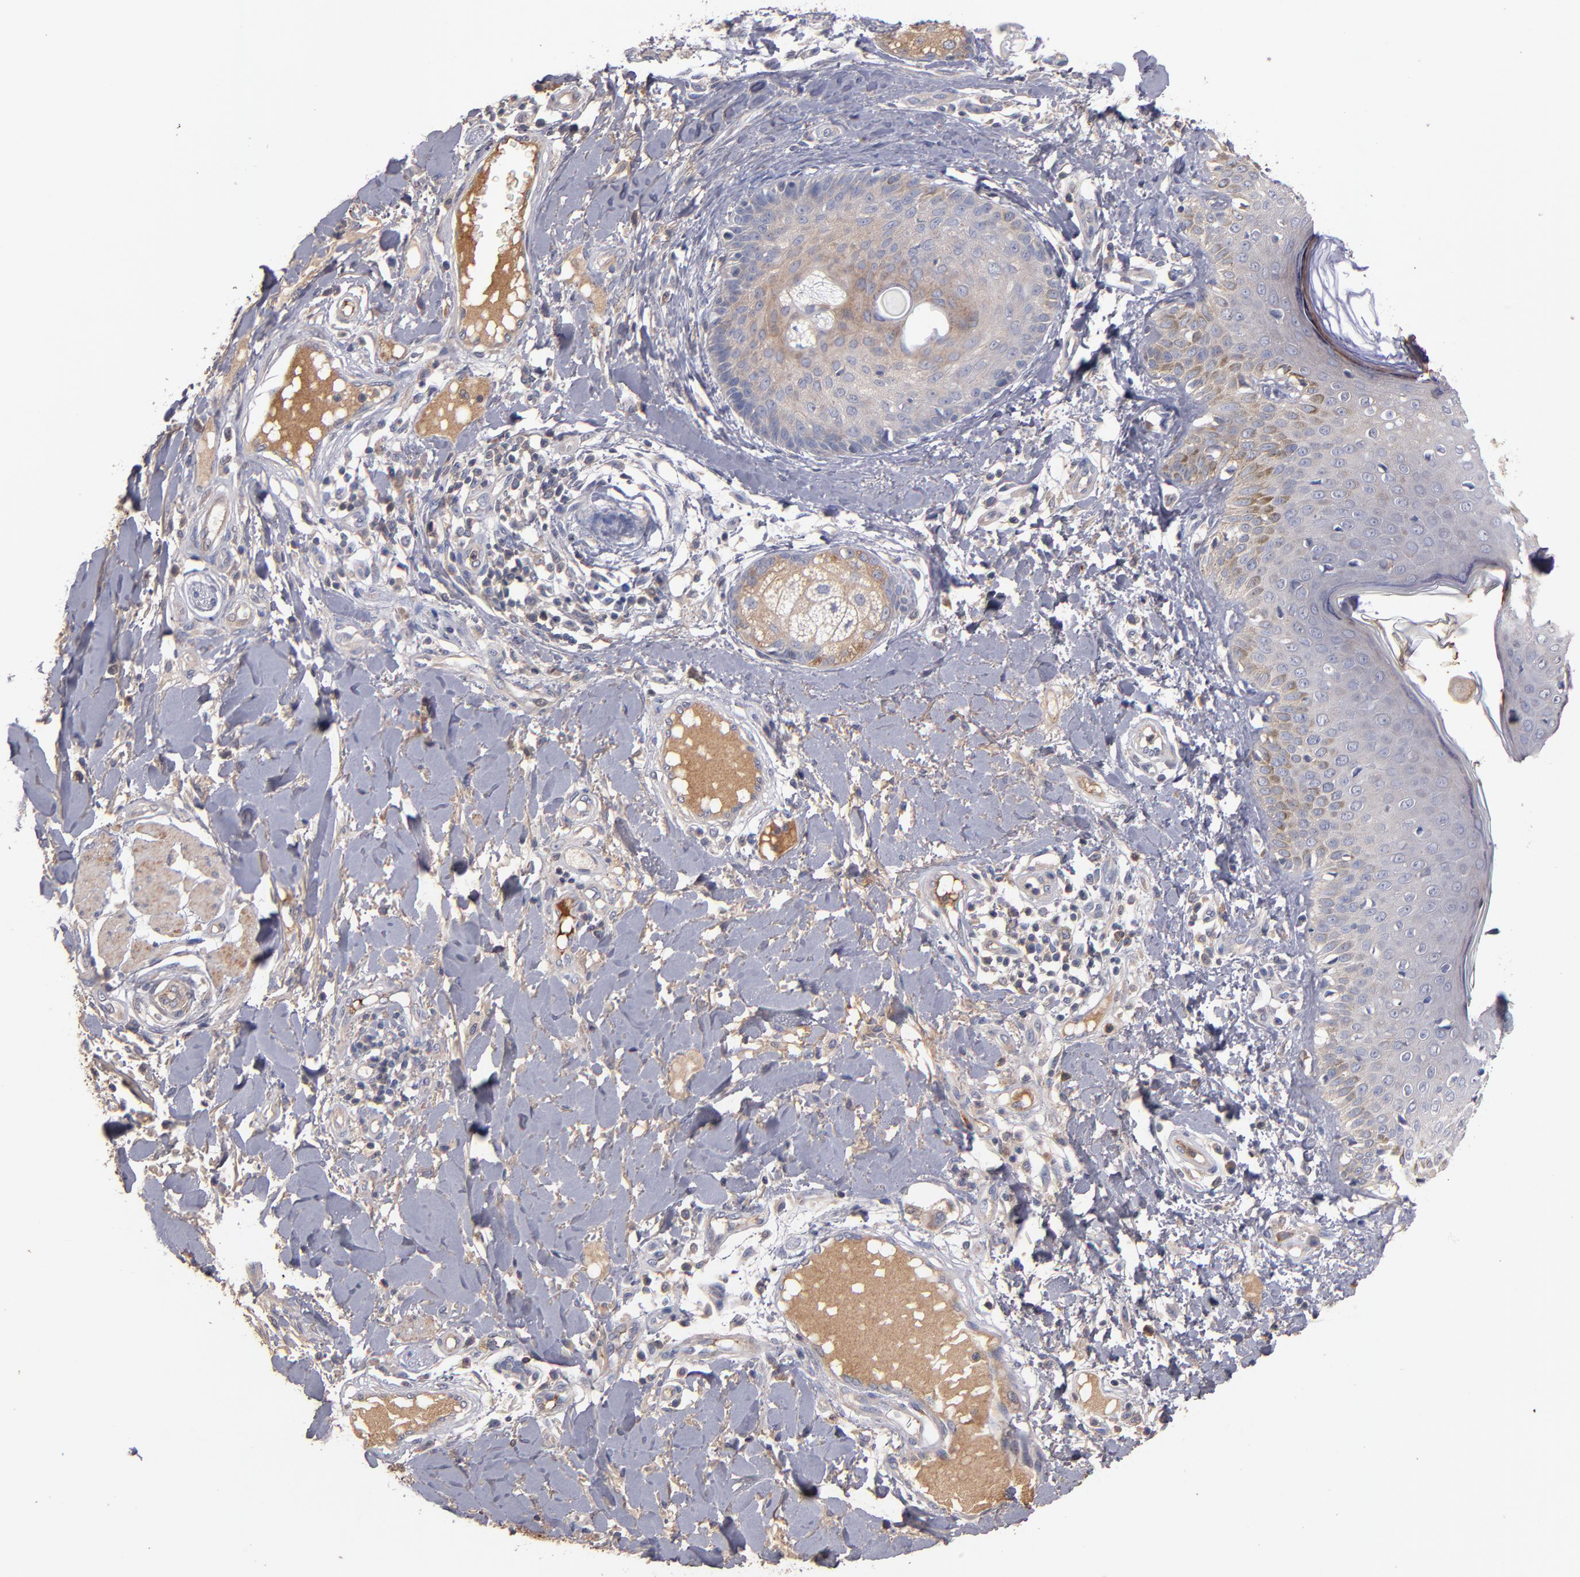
{"staining": {"intensity": "weak", "quantity": "25%-75%", "location": "cytoplasmic/membranous"}, "tissue": "skin cancer", "cell_type": "Tumor cells", "image_type": "cancer", "snomed": [{"axis": "morphology", "description": "Squamous cell carcinoma, NOS"}, {"axis": "topography", "description": "Skin"}], "caption": "Immunohistochemical staining of skin squamous cell carcinoma displays weak cytoplasmic/membranous protein staining in about 25%-75% of tumor cells.", "gene": "DACT1", "patient": {"sex": "female", "age": 59}}